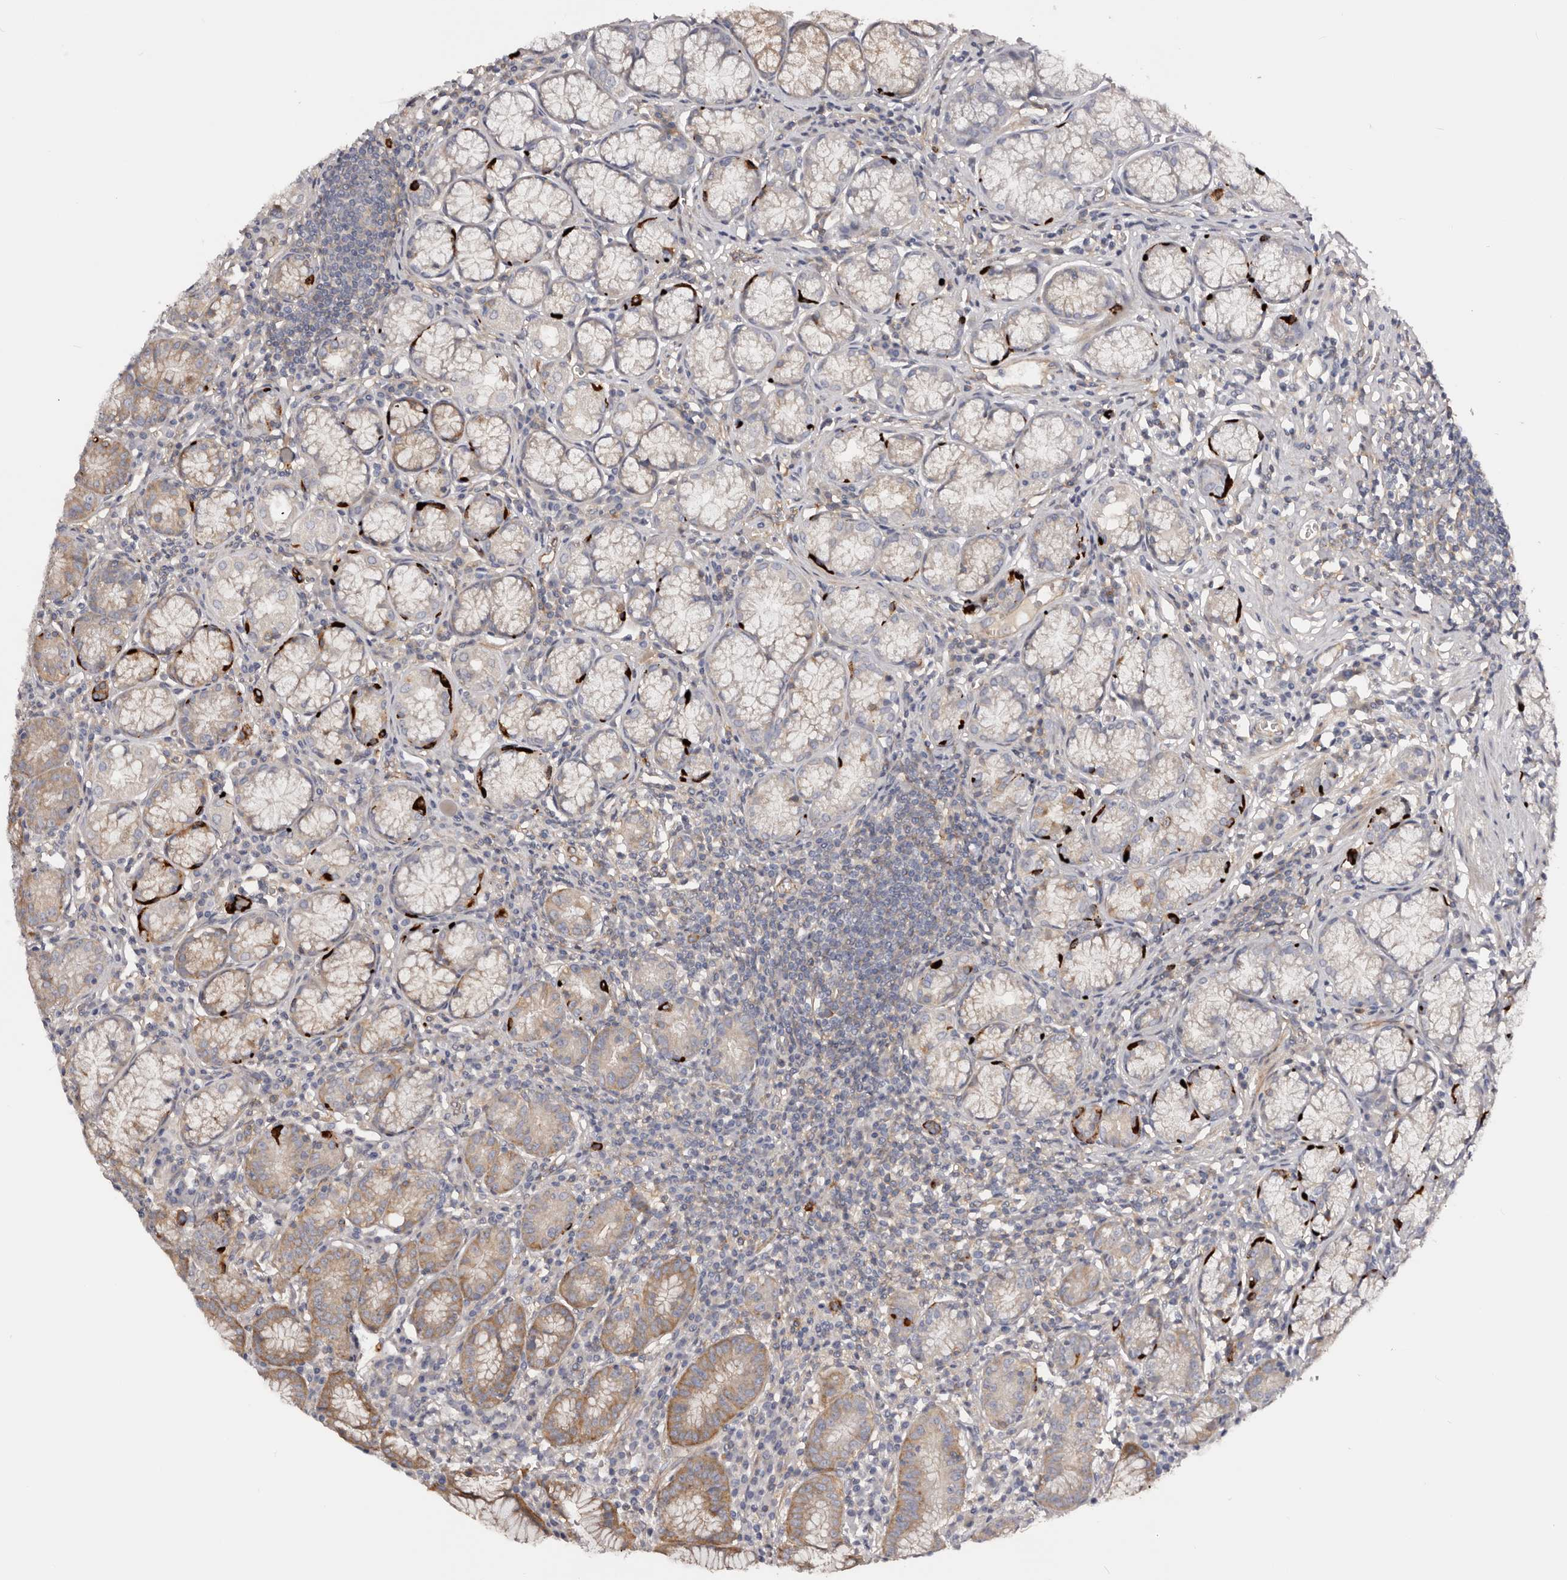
{"staining": {"intensity": "moderate", "quantity": "<25%", "location": "cytoplasmic/membranous"}, "tissue": "stomach", "cell_type": "Glandular cells", "image_type": "normal", "snomed": [{"axis": "morphology", "description": "Normal tissue, NOS"}, {"axis": "topography", "description": "Stomach"}], "caption": "The immunohistochemical stain highlights moderate cytoplasmic/membranous positivity in glandular cells of normal stomach. (Brightfield microscopy of DAB IHC at high magnification).", "gene": "DMRT2", "patient": {"sex": "male", "age": 55}}